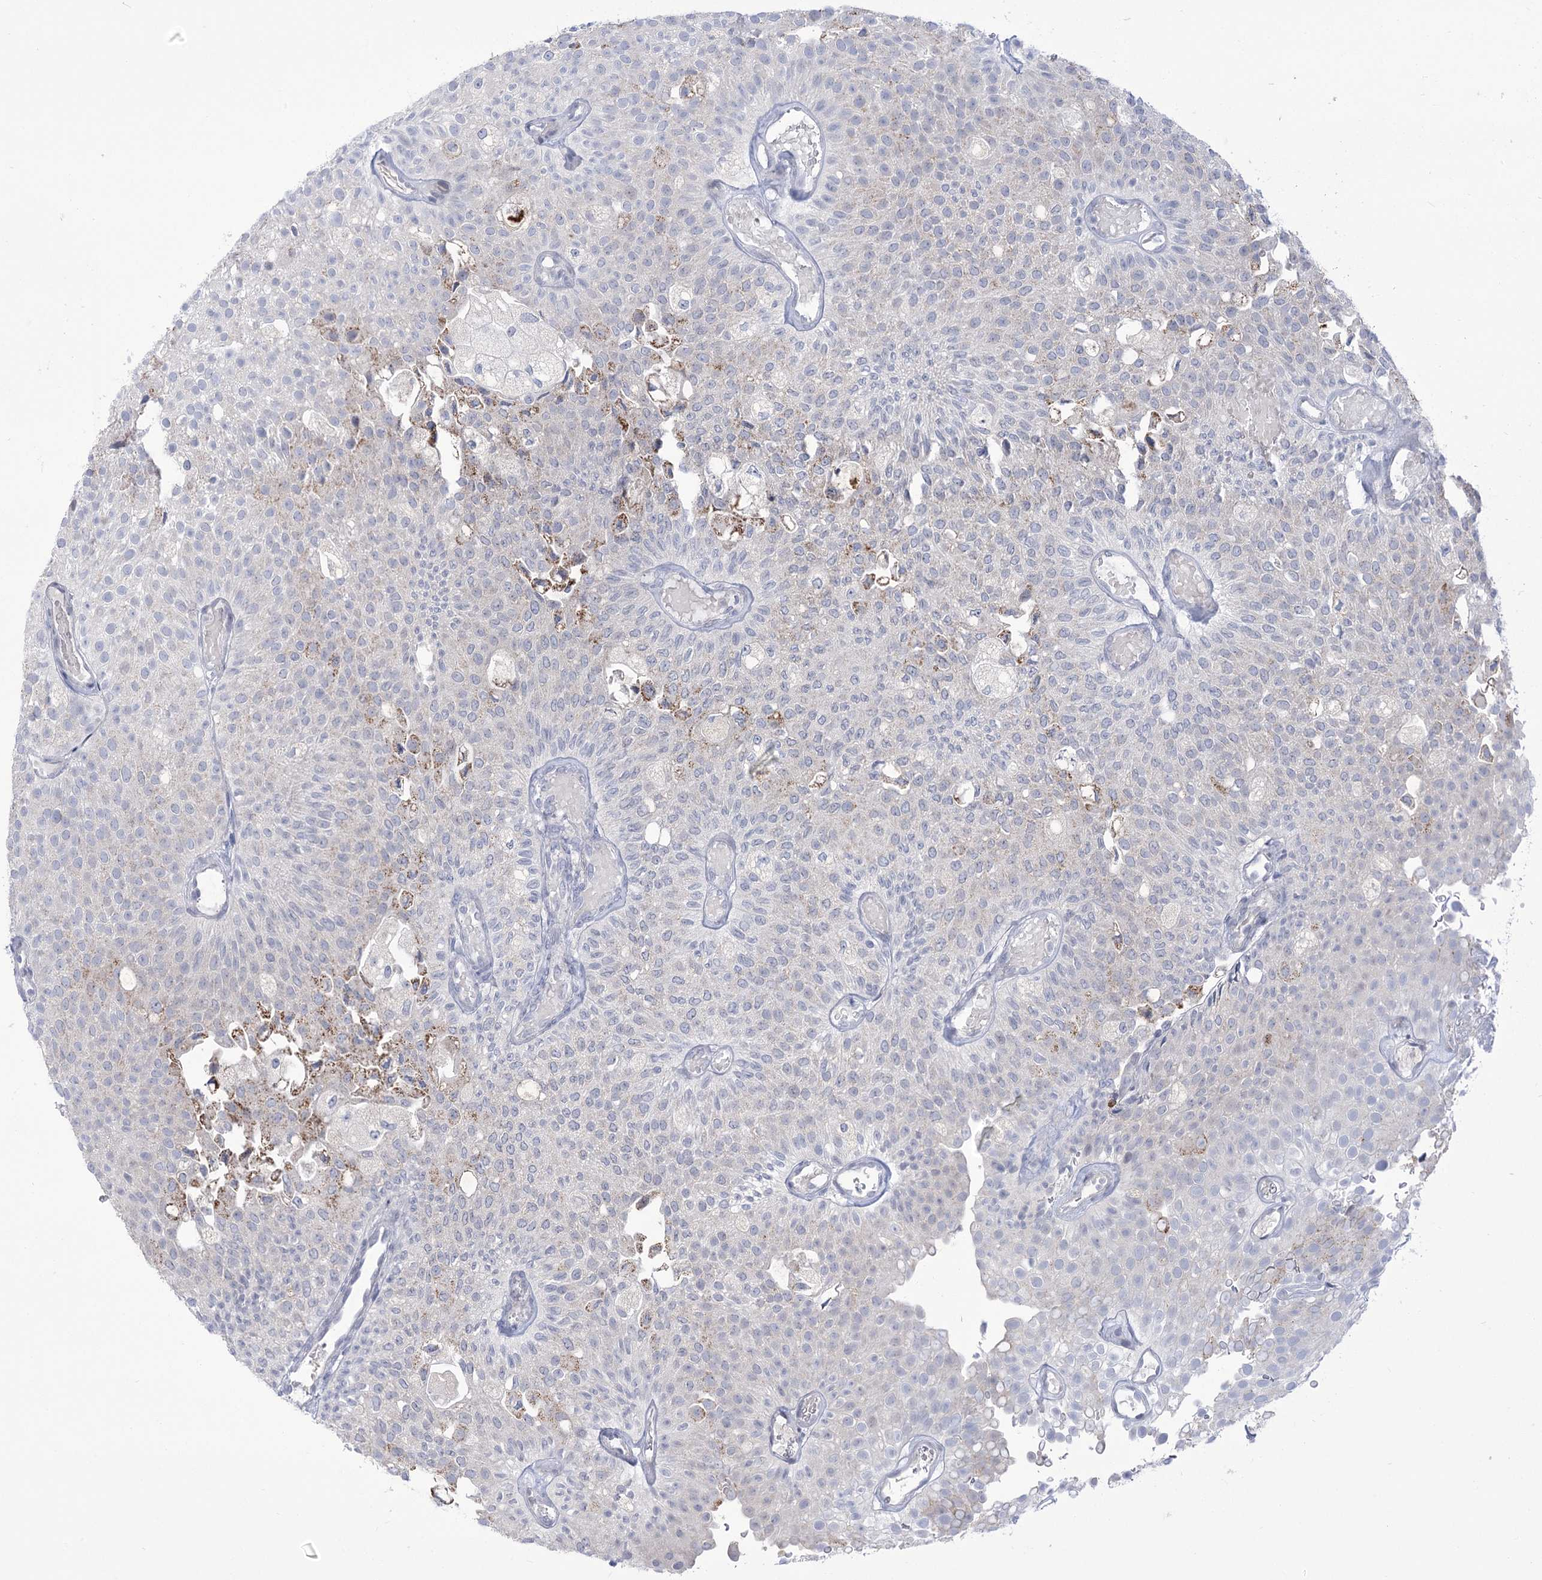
{"staining": {"intensity": "negative", "quantity": "none", "location": "none"}, "tissue": "urothelial cancer", "cell_type": "Tumor cells", "image_type": "cancer", "snomed": [{"axis": "morphology", "description": "Urothelial carcinoma, Low grade"}, {"axis": "topography", "description": "Urinary bladder"}], "caption": "Immunohistochemistry micrograph of human low-grade urothelial carcinoma stained for a protein (brown), which shows no staining in tumor cells.", "gene": "BEND7", "patient": {"sex": "male", "age": 78}}